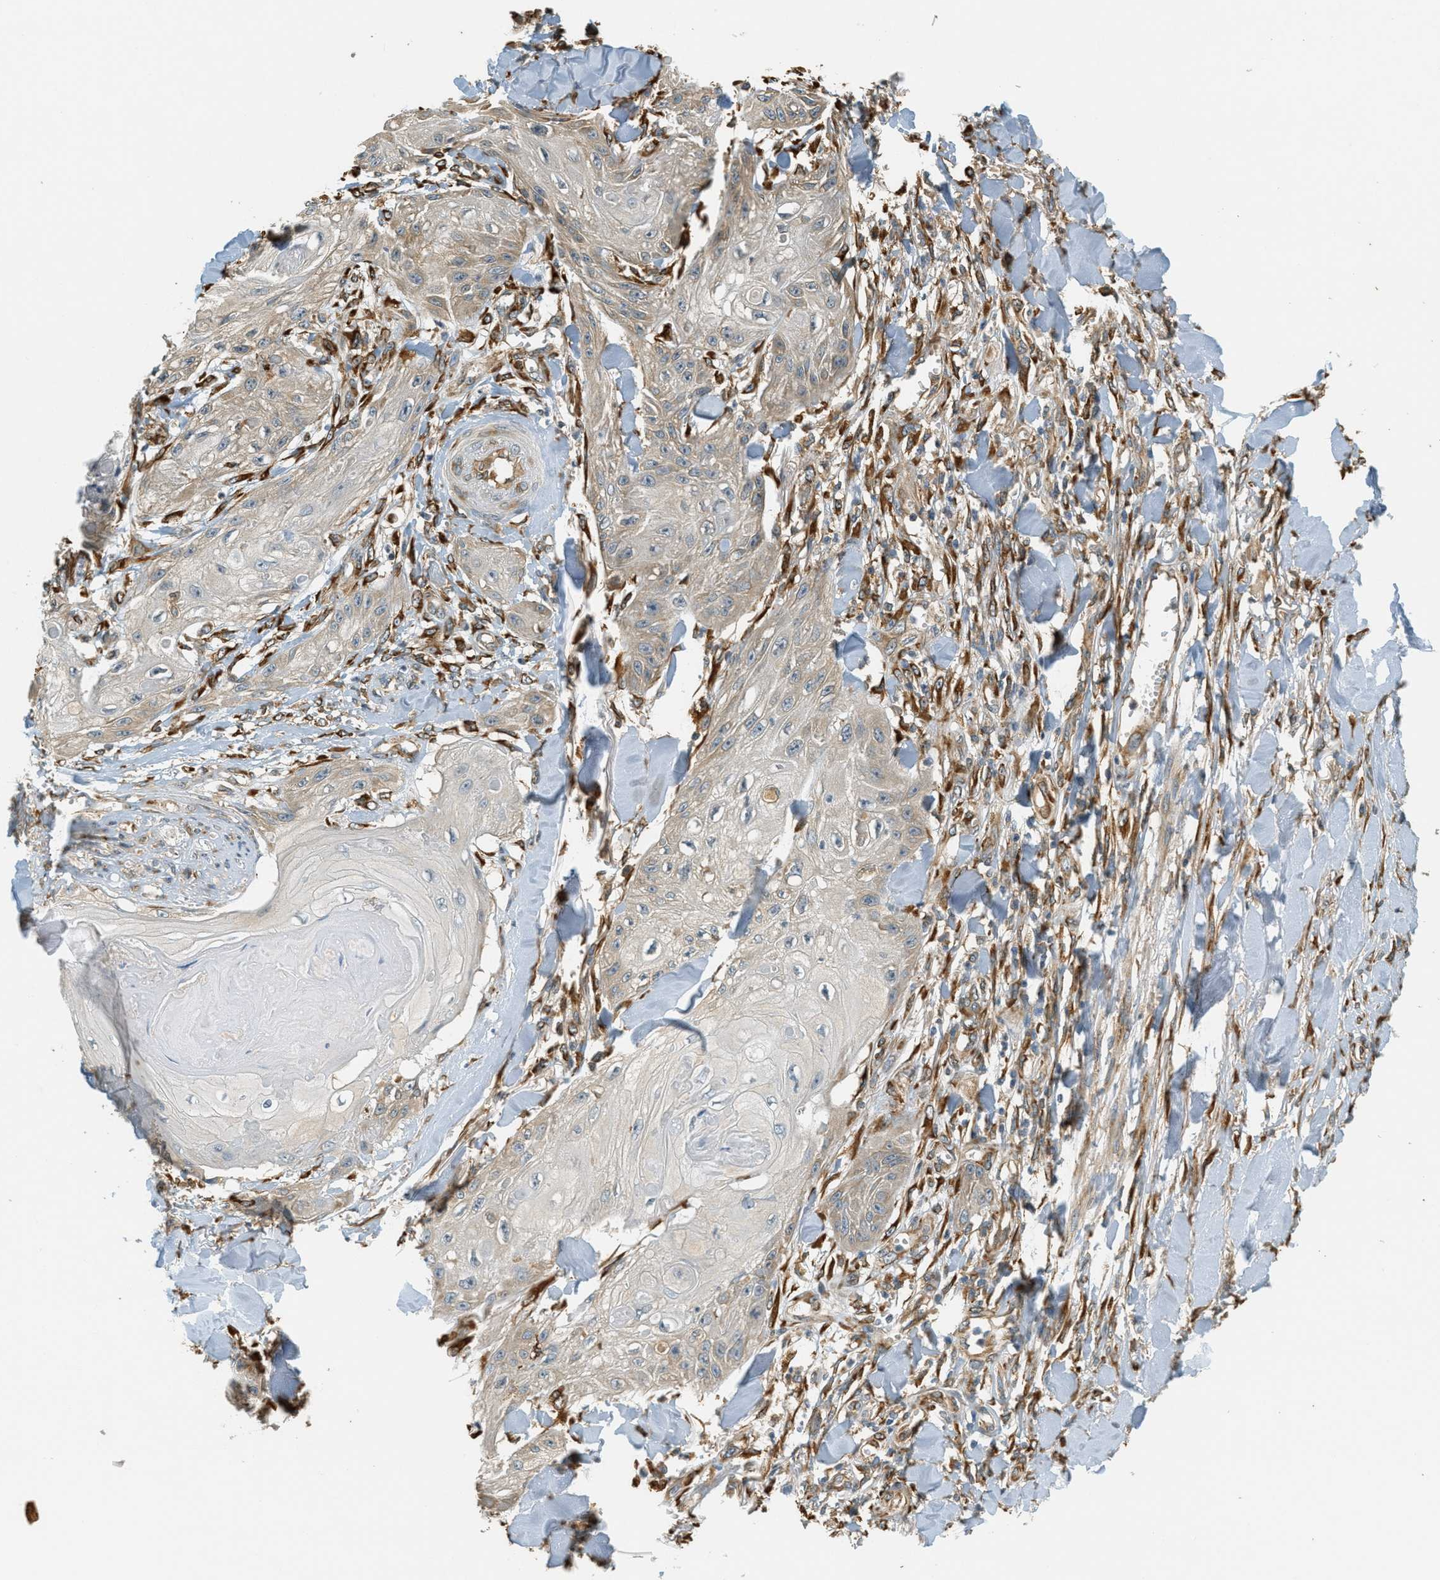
{"staining": {"intensity": "weak", "quantity": "<25%", "location": "cytoplasmic/membranous"}, "tissue": "skin cancer", "cell_type": "Tumor cells", "image_type": "cancer", "snomed": [{"axis": "morphology", "description": "Squamous cell carcinoma, NOS"}, {"axis": "topography", "description": "Skin"}], "caption": "The IHC histopathology image has no significant positivity in tumor cells of skin cancer (squamous cell carcinoma) tissue. Nuclei are stained in blue.", "gene": "PDK1", "patient": {"sex": "male", "age": 74}}